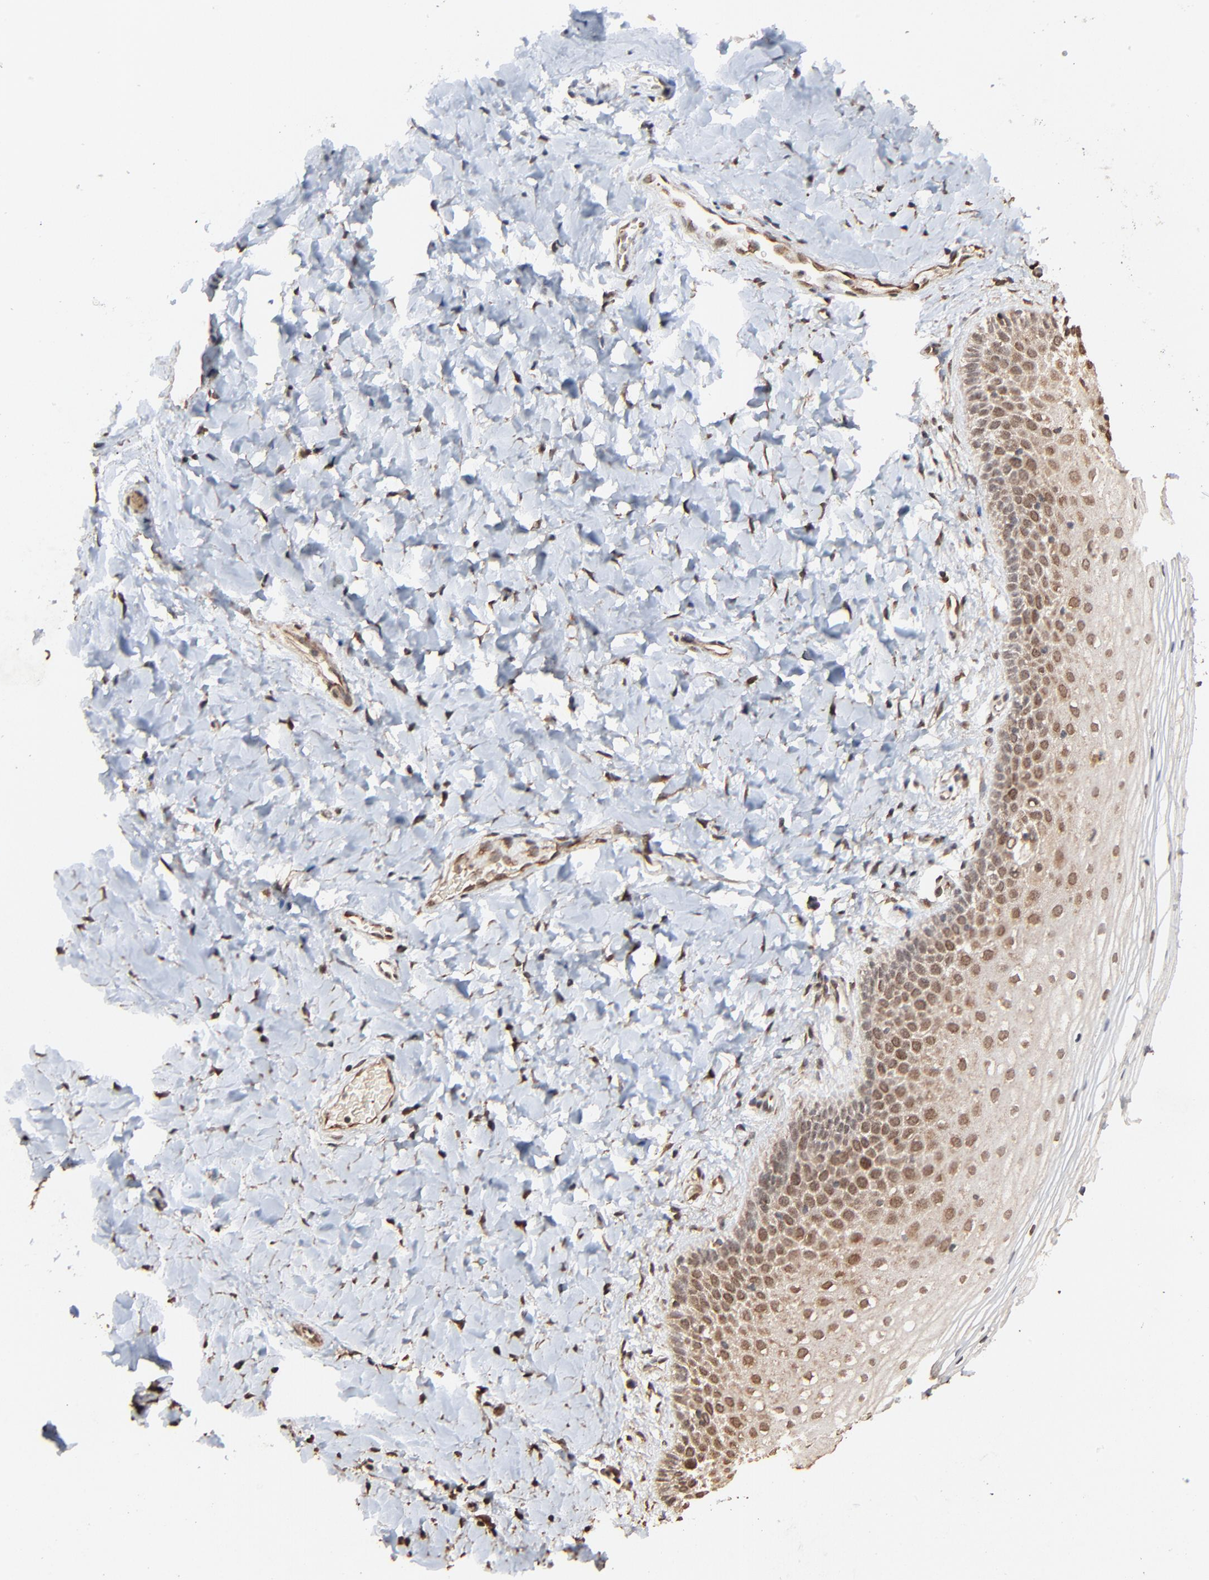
{"staining": {"intensity": "moderate", "quantity": ">75%", "location": "cytoplasmic/membranous,nuclear"}, "tissue": "vagina", "cell_type": "Squamous epithelial cells", "image_type": "normal", "snomed": [{"axis": "morphology", "description": "Normal tissue, NOS"}, {"axis": "topography", "description": "Vagina"}], "caption": "Protein expression analysis of unremarkable vagina exhibits moderate cytoplasmic/membranous,nuclear staining in approximately >75% of squamous epithelial cells. (DAB (3,3'-diaminobenzidine) IHC, brown staining for protein, blue staining for nuclei).", "gene": "FAM227A", "patient": {"sex": "female", "age": 55}}